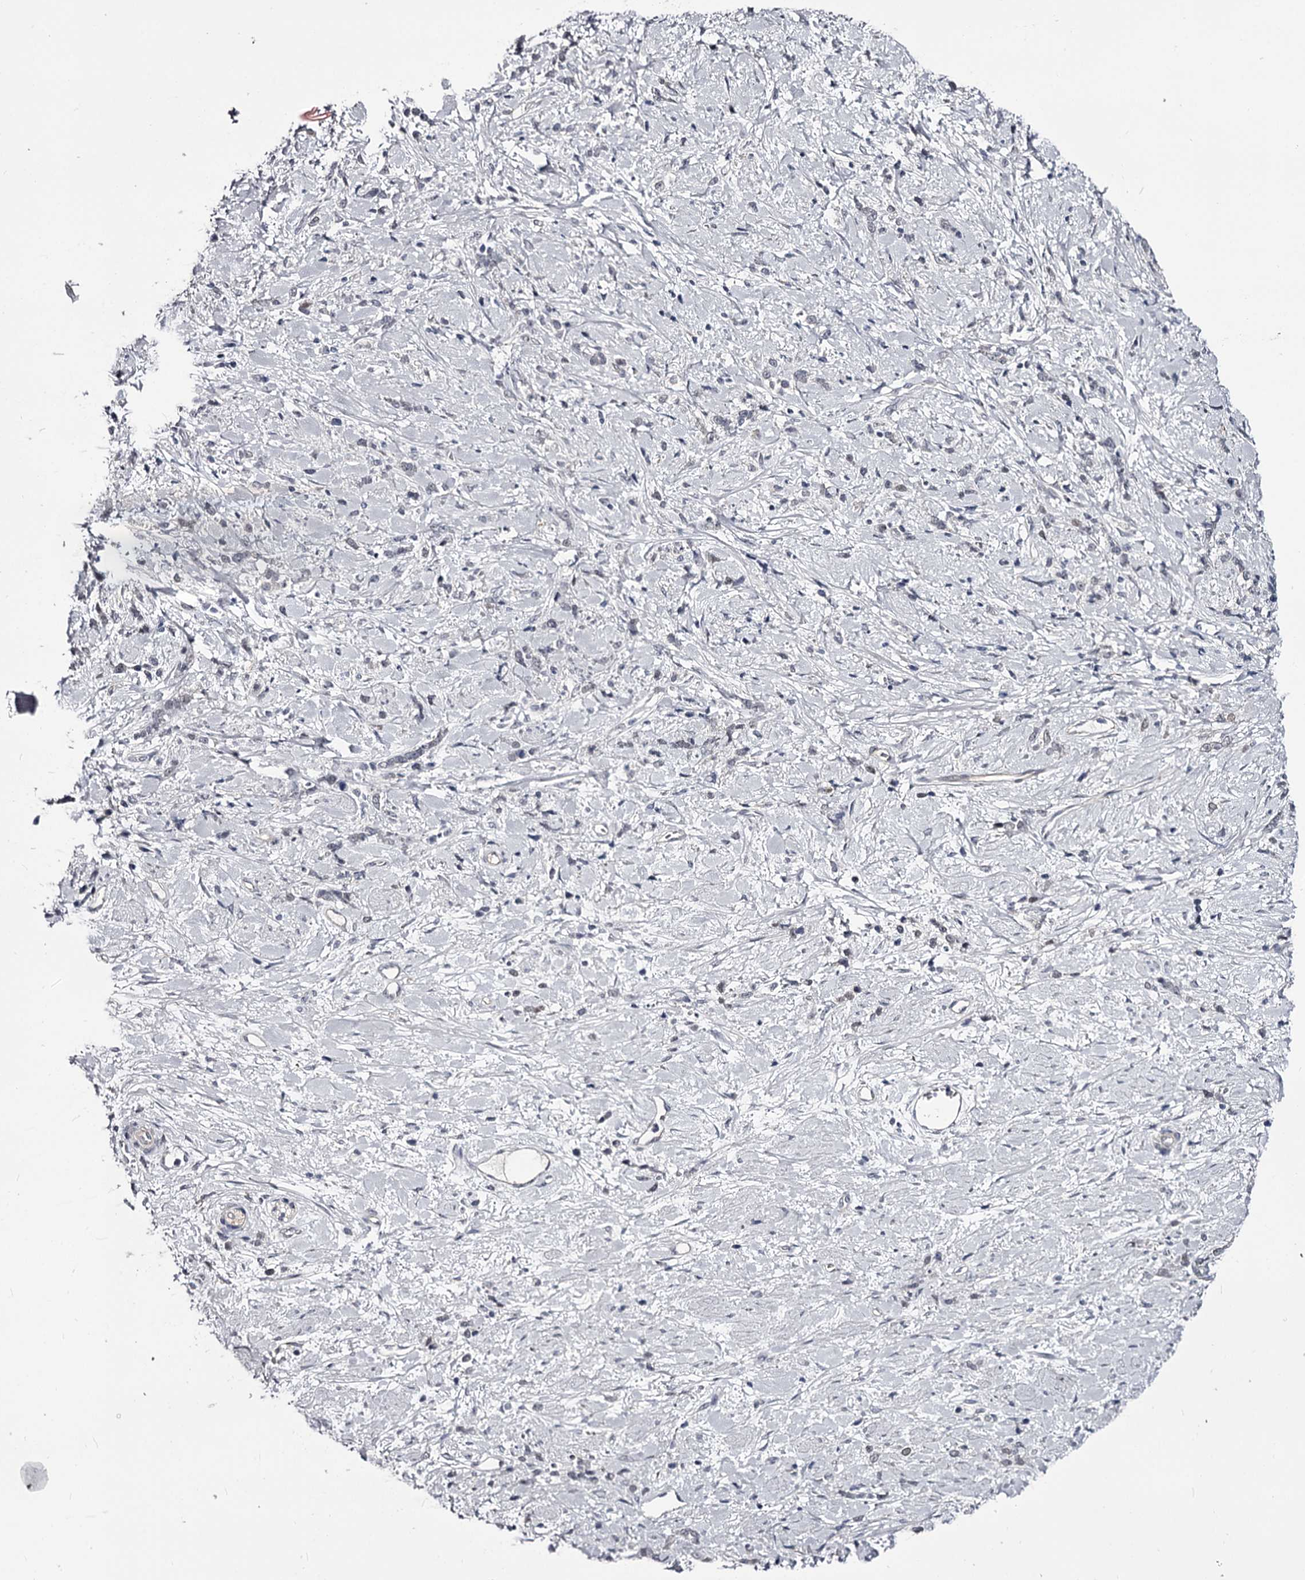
{"staining": {"intensity": "negative", "quantity": "none", "location": "none"}, "tissue": "stomach cancer", "cell_type": "Tumor cells", "image_type": "cancer", "snomed": [{"axis": "morphology", "description": "Adenocarcinoma, NOS"}, {"axis": "topography", "description": "Stomach"}], "caption": "Immunohistochemistry photomicrograph of stomach cancer (adenocarcinoma) stained for a protein (brown), which demonstrates no positivity in tumor cells.", "gene": "OVOL2", "patient": {"sex": "female", "age": 60}}